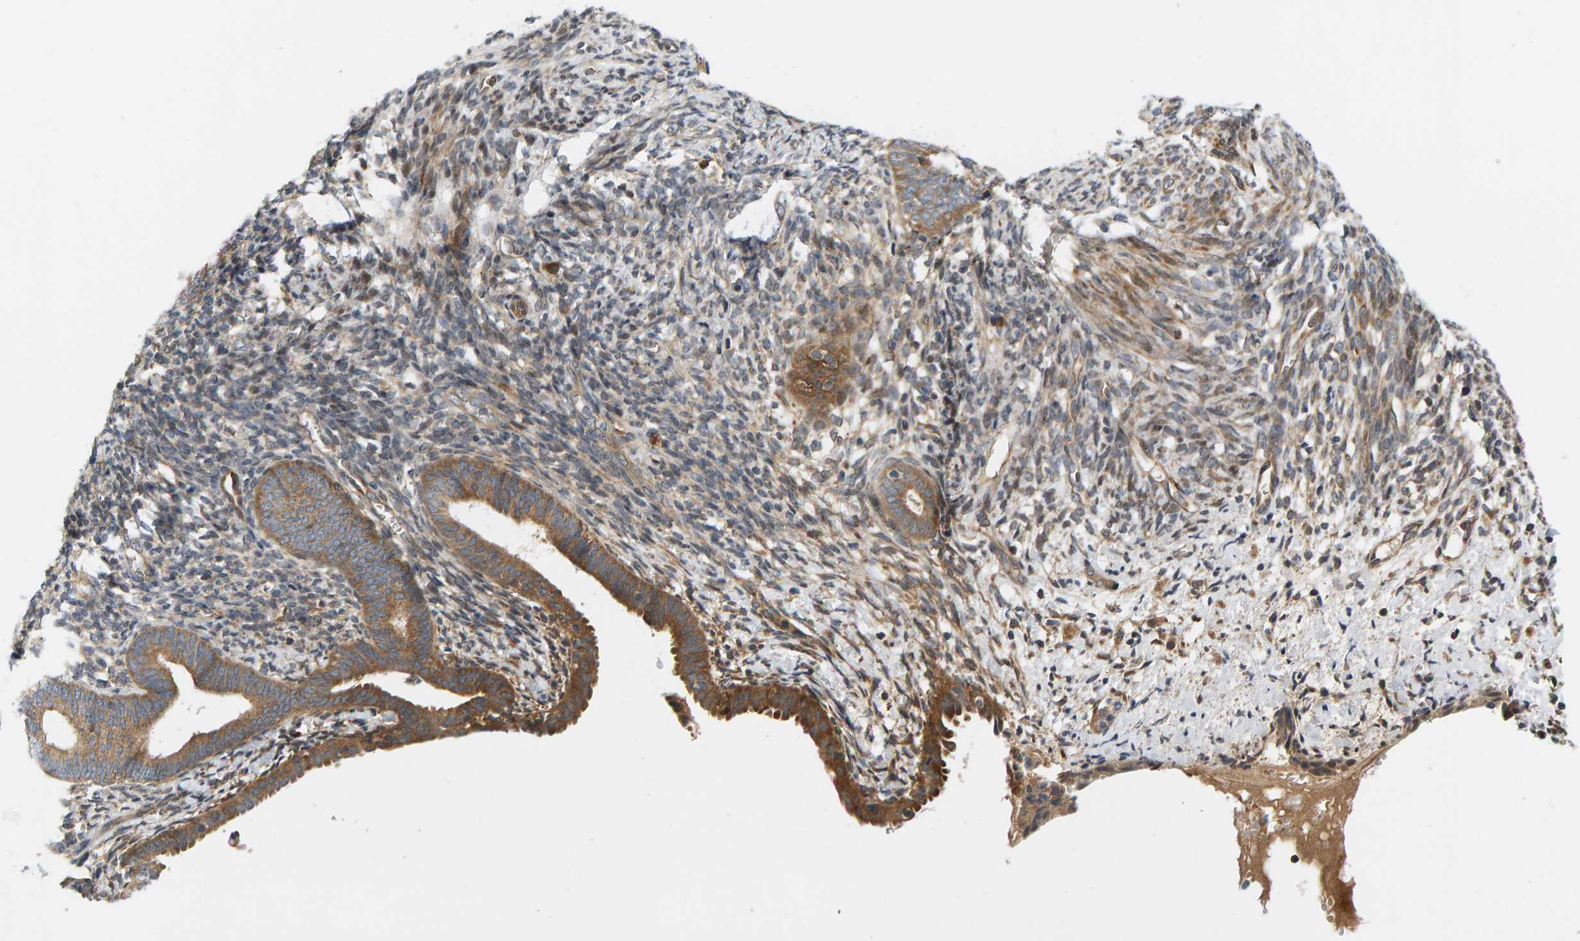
{"staining": {"intensity": "moderate", "quantity": ">75%", "location": "cytoplasmic/membranous"}, "tissue": "endometrium", "cell_type": "Cells in endometrial stroma", "image_type": "normal", "snomed": [{"axis": "morphology", "description": "Normal tissue, NOS"}, {"axis": "morphology", "description": "Adenocarcinoma, NOS"}, {"axis": "topography", "description": "Endometrium"}], "caption": "Endometrium stained for a protein shows moderate cytoplasmic/membranous positivity in cells in endometrial stroma. (Brightfield microscopy of DAB IHC at high magnification).", "gene": "BAHCC1", "patient": {"sex": "female", "age": 57}}